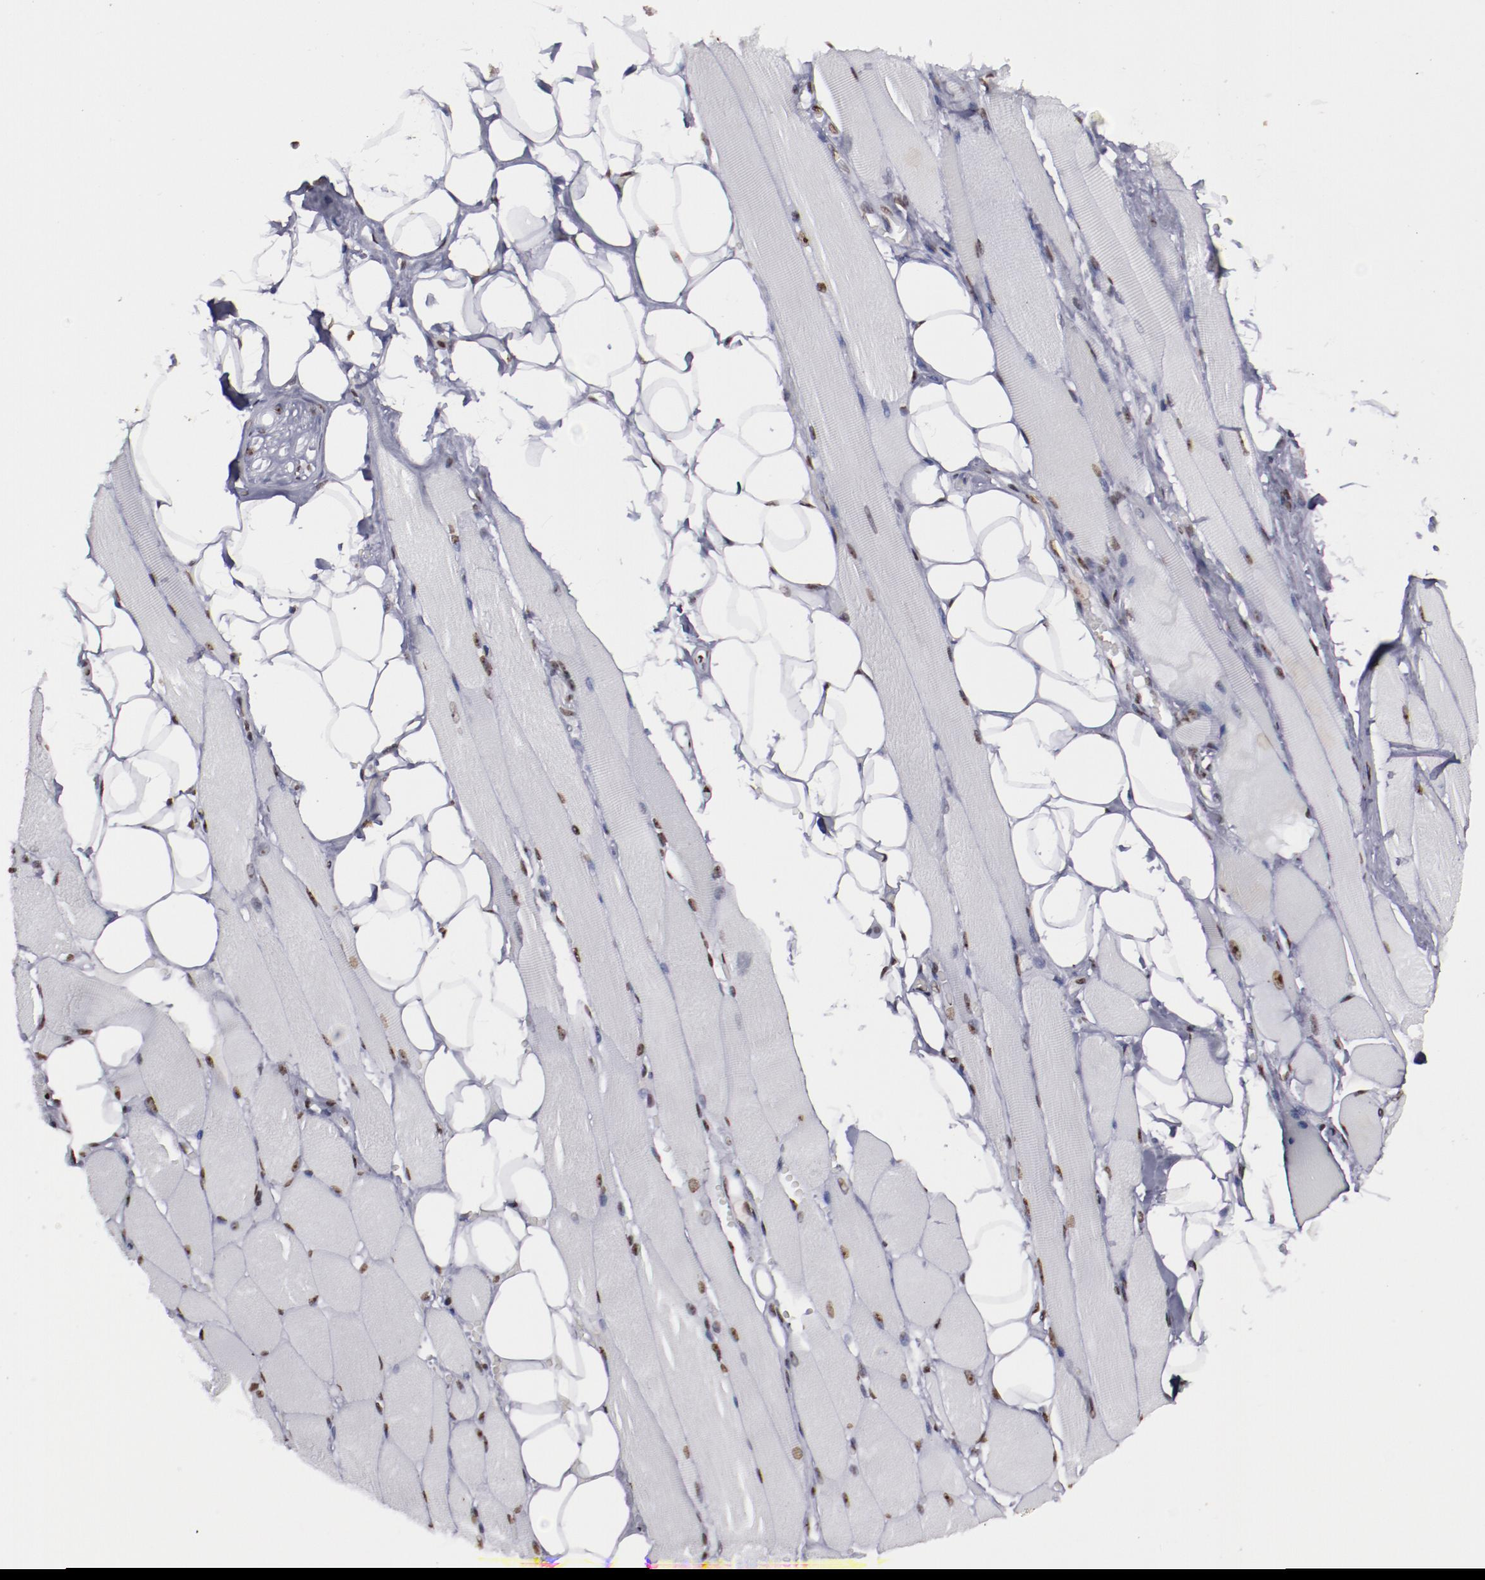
{"staining": {"intensity": "moderate", "quantity": ">75%", "location": "nuclear"}, "tissue": "skeletal muscle", "cell_type": "Myocytes", "image_type": "normal", "snomed": [{"axis": "morphology", "description": "Normal tissue, NOS"}, {"axis": "topography", "description": "Skeletal muscle"}, {"axis": "topography", "description": "Peripheral nerve tissue"}], "caption": "This photomicrograph demonstrates IHC staining of benign skeletal muscle, with medium moderate nuclear staining in about >75% of myocytes.", "gene": "HNRNPA1L3", "patient": {"sex": "female", "age": 84}}